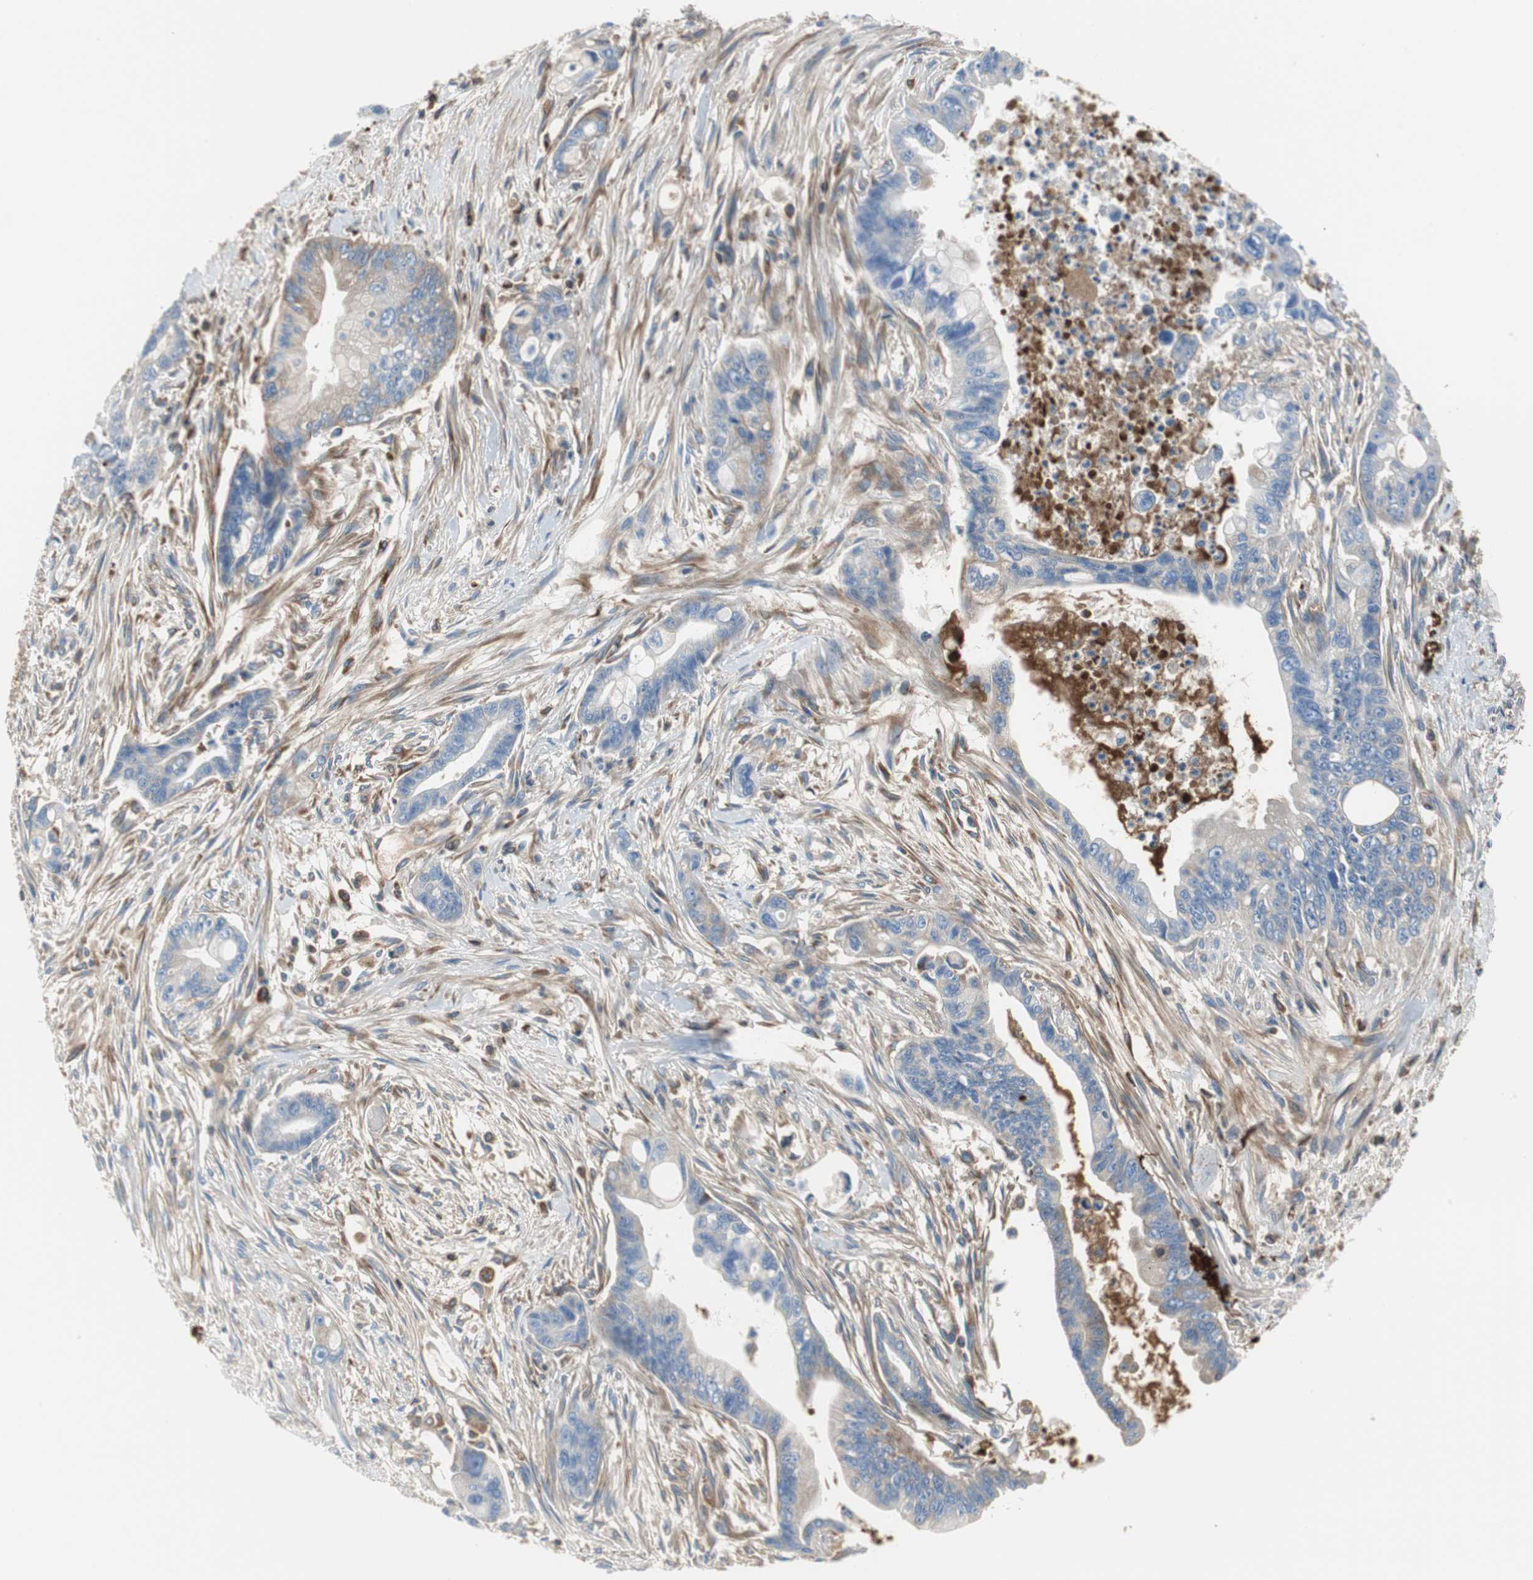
{"staining": {"intensity": "moderate", "quantity": ">75%", "location": "cytoplasmic/membranous"}, "tissue": "pancreatic cancer", "cell_type": "Tumor cells", "image_type": "cancer", "snomed": [{"axis": "morphology", "description": "Adenocarcinoma, NOS"}, {"axis": "topography", "description": "Pancreas"}], "caption": "DAB (3,3'-diaminobenzidine) immunohistochemical staining of pancreatic cancer demonstrates moderate cytoplasmic/membranous protein positivity in about >75% of tumor cells.", "gene": "APCS", "patient": {"sex": "male", "age": 70}}